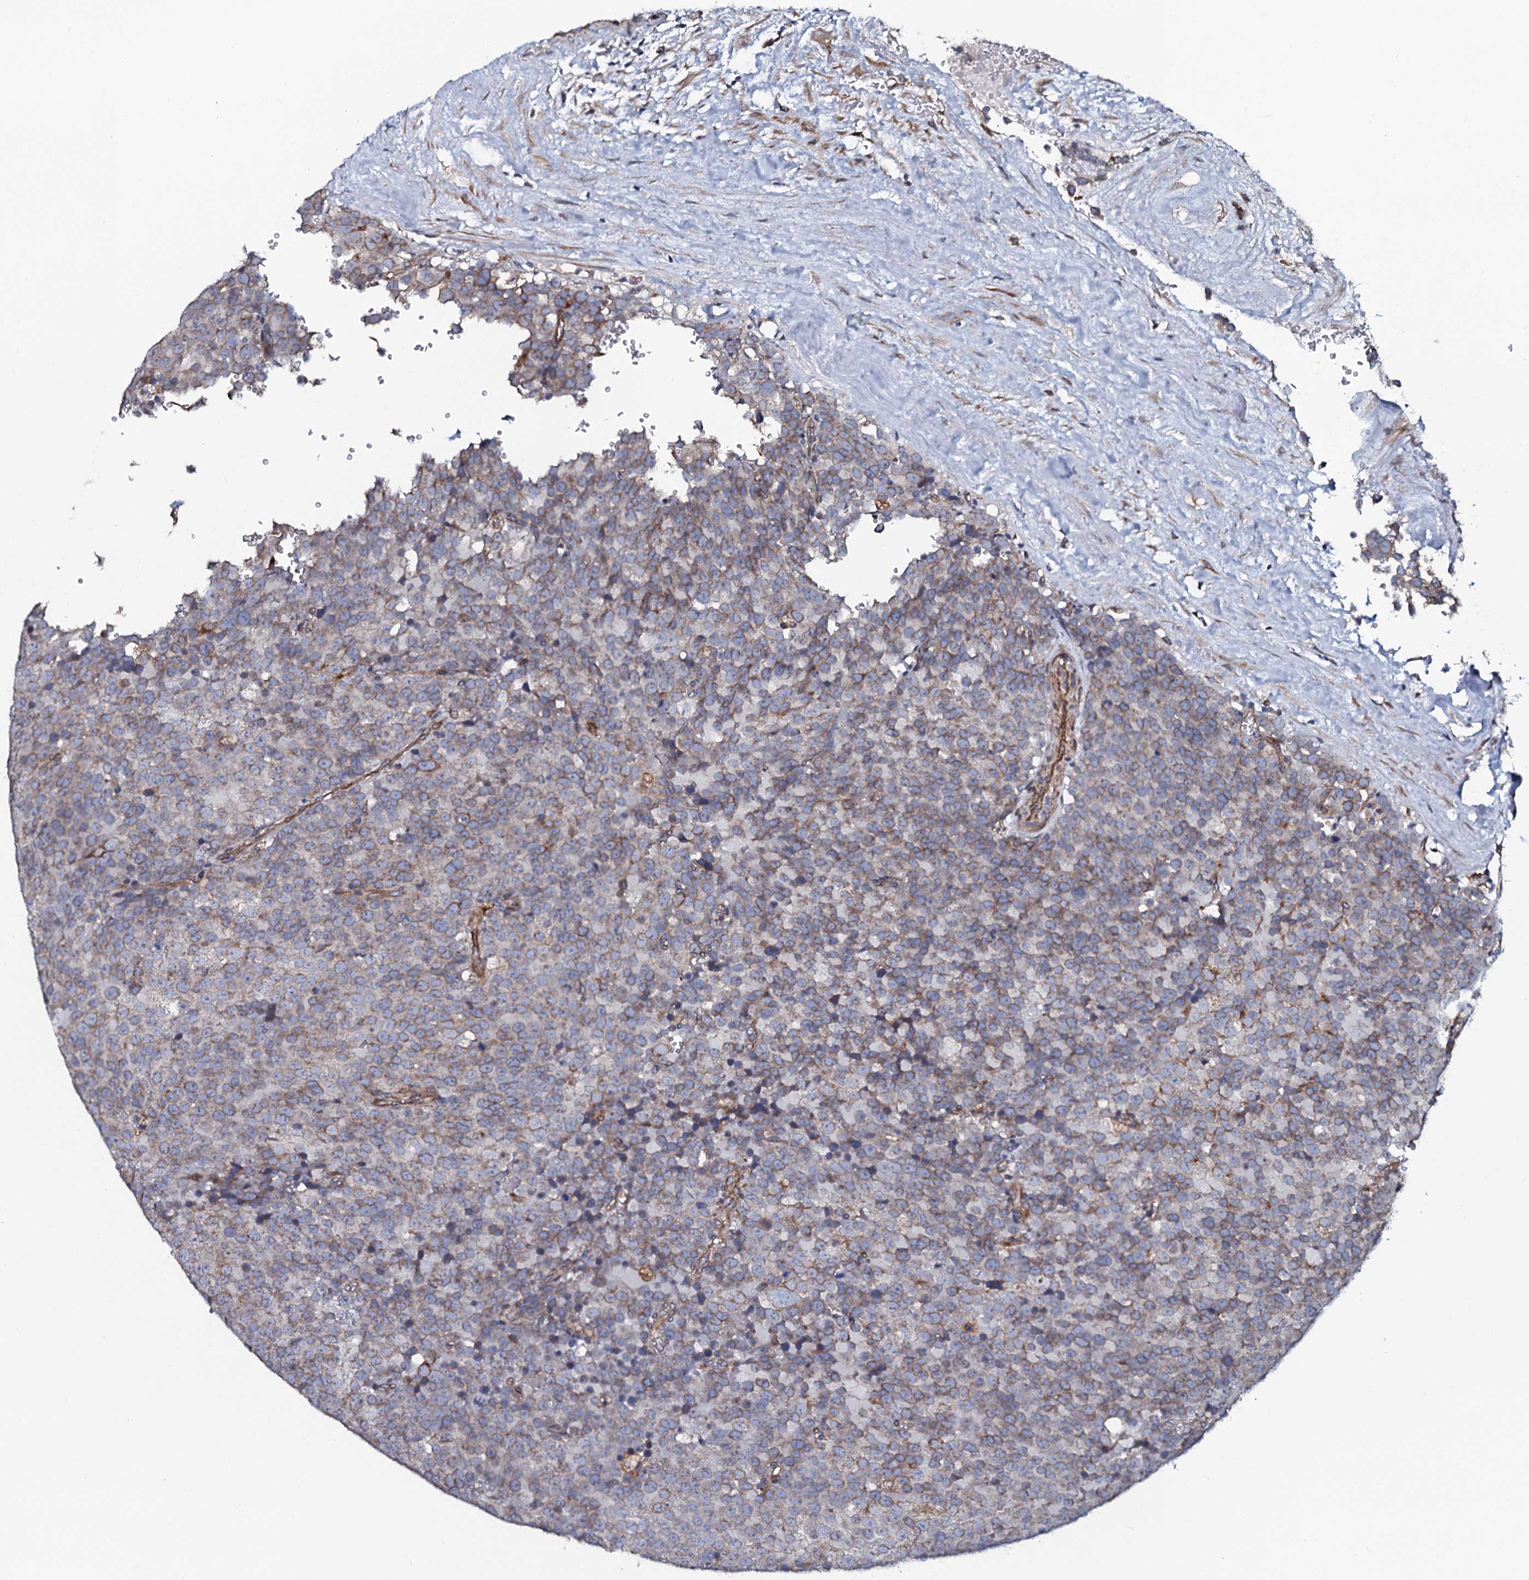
{"staining": {"intensity": "weak", "quantity": ">75%", "location": "cytoplasmic/membranous"}, "tissue": "testis cancer", "cell_type": "Tumor cells", "image_type": "cancer", "snomed": [{"axis": "morphology", "description": "Seminoma, NOS"}, {"axis": "topography", "description": "Testis"}], "caption": "DAB (3,3'-diaminobenzidine) immunohistochemical staining of testis cancer demonstrates weak cytoplasmic/membranous protein expression in about >75% of tumor cells.", "gene": "TMEM151A", "patient": {"sex": "male", "age": 71}}